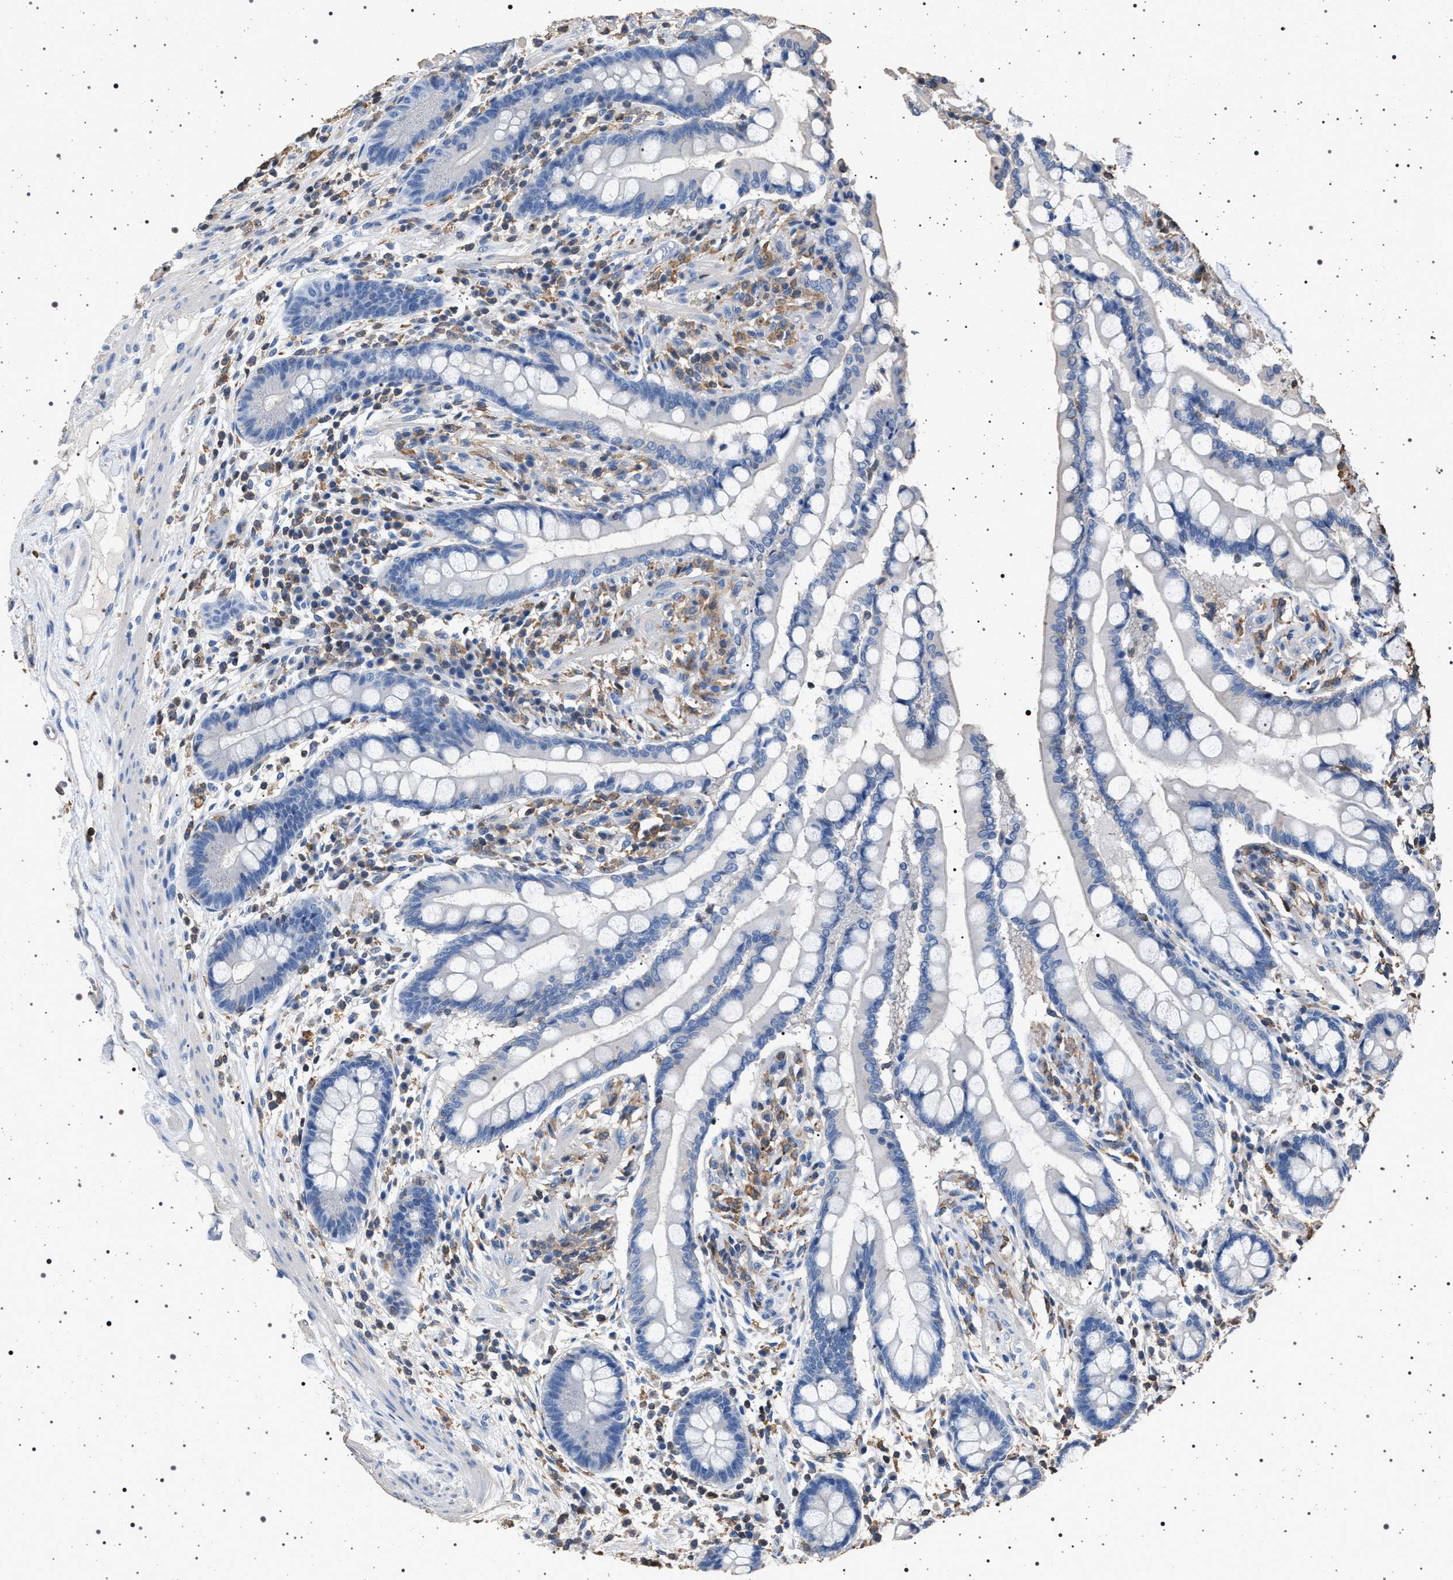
{"staining": {"intensity": "negative", "quantity": "none", "location": "none"}, "tissue": "colon", "cell_type": "Endothelial cells", "image_type": "normal", "snomed": [{"axis": "morphology", "description": "Normal tissue, NOS"}, {"axis": "topography", "description": "Colon"}], "caption": "Immunohistochemistry (IHC) micrograph of unremarkable human colon stained for a protein (brown), which demonstrates no staining in endothelial cells.", "gene": "SMAP2", "patient": {"sex": "male", "age": 73}}